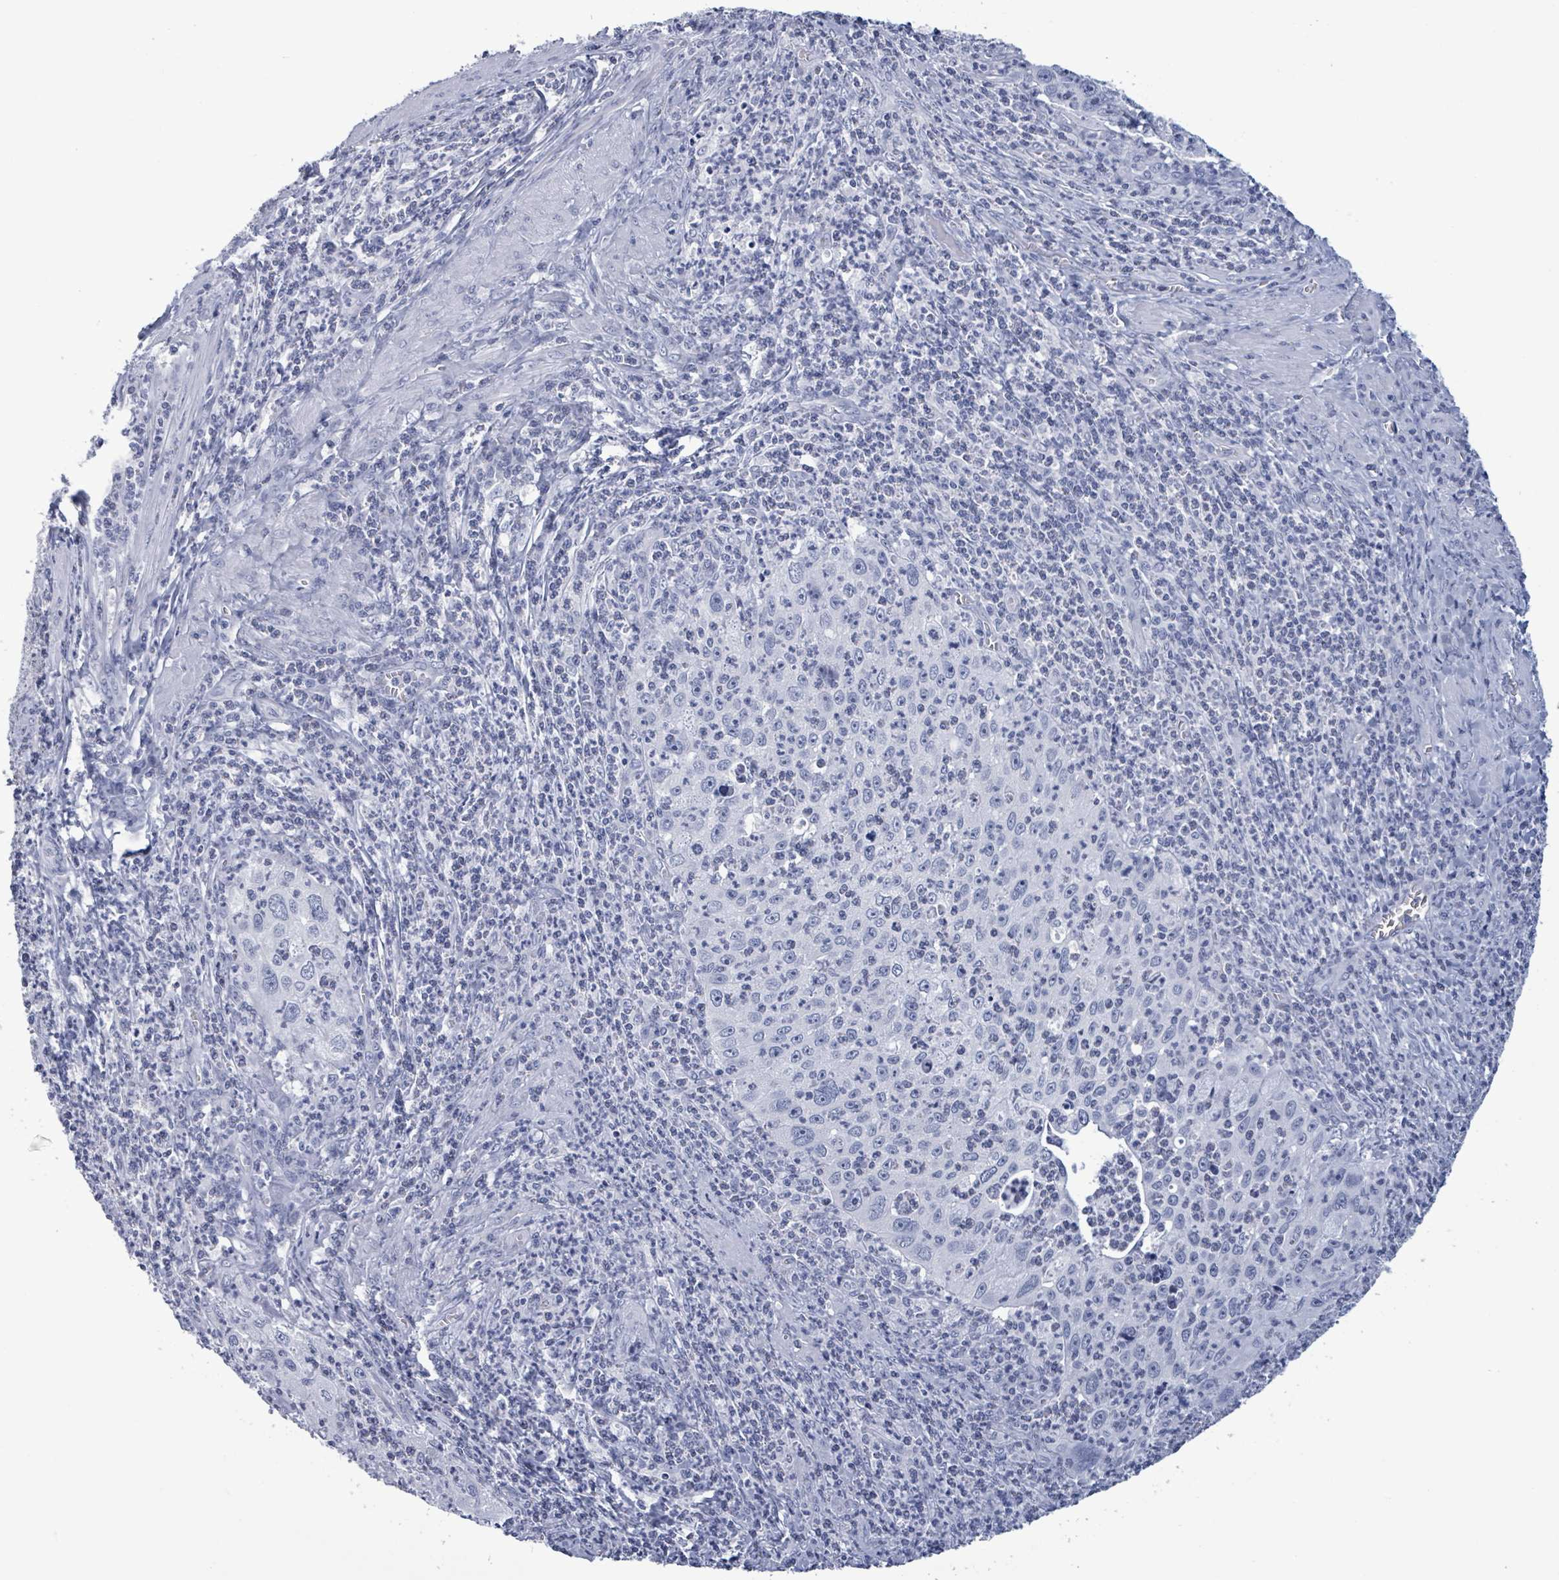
{"staining": {"intensity": "negative", "quantity": "none", "location": "none"}, "tissue": "cervical cancer", "cell_type": "Tumor cells", "image_type": "cancer", "snomed": [{"axis": "morphology", "description": "Squamous cell carcinoma, NOS"}, {"axis": "topography", "description": "Cervix"}], "caption": "This is an immunohistochemistry (IHC) histopathology image of squamous cell carcinoma (cervical). There is no staining in tumor cells.", "gene": "NKX2-1", "patient": {"sex": "female", "age": 30}}